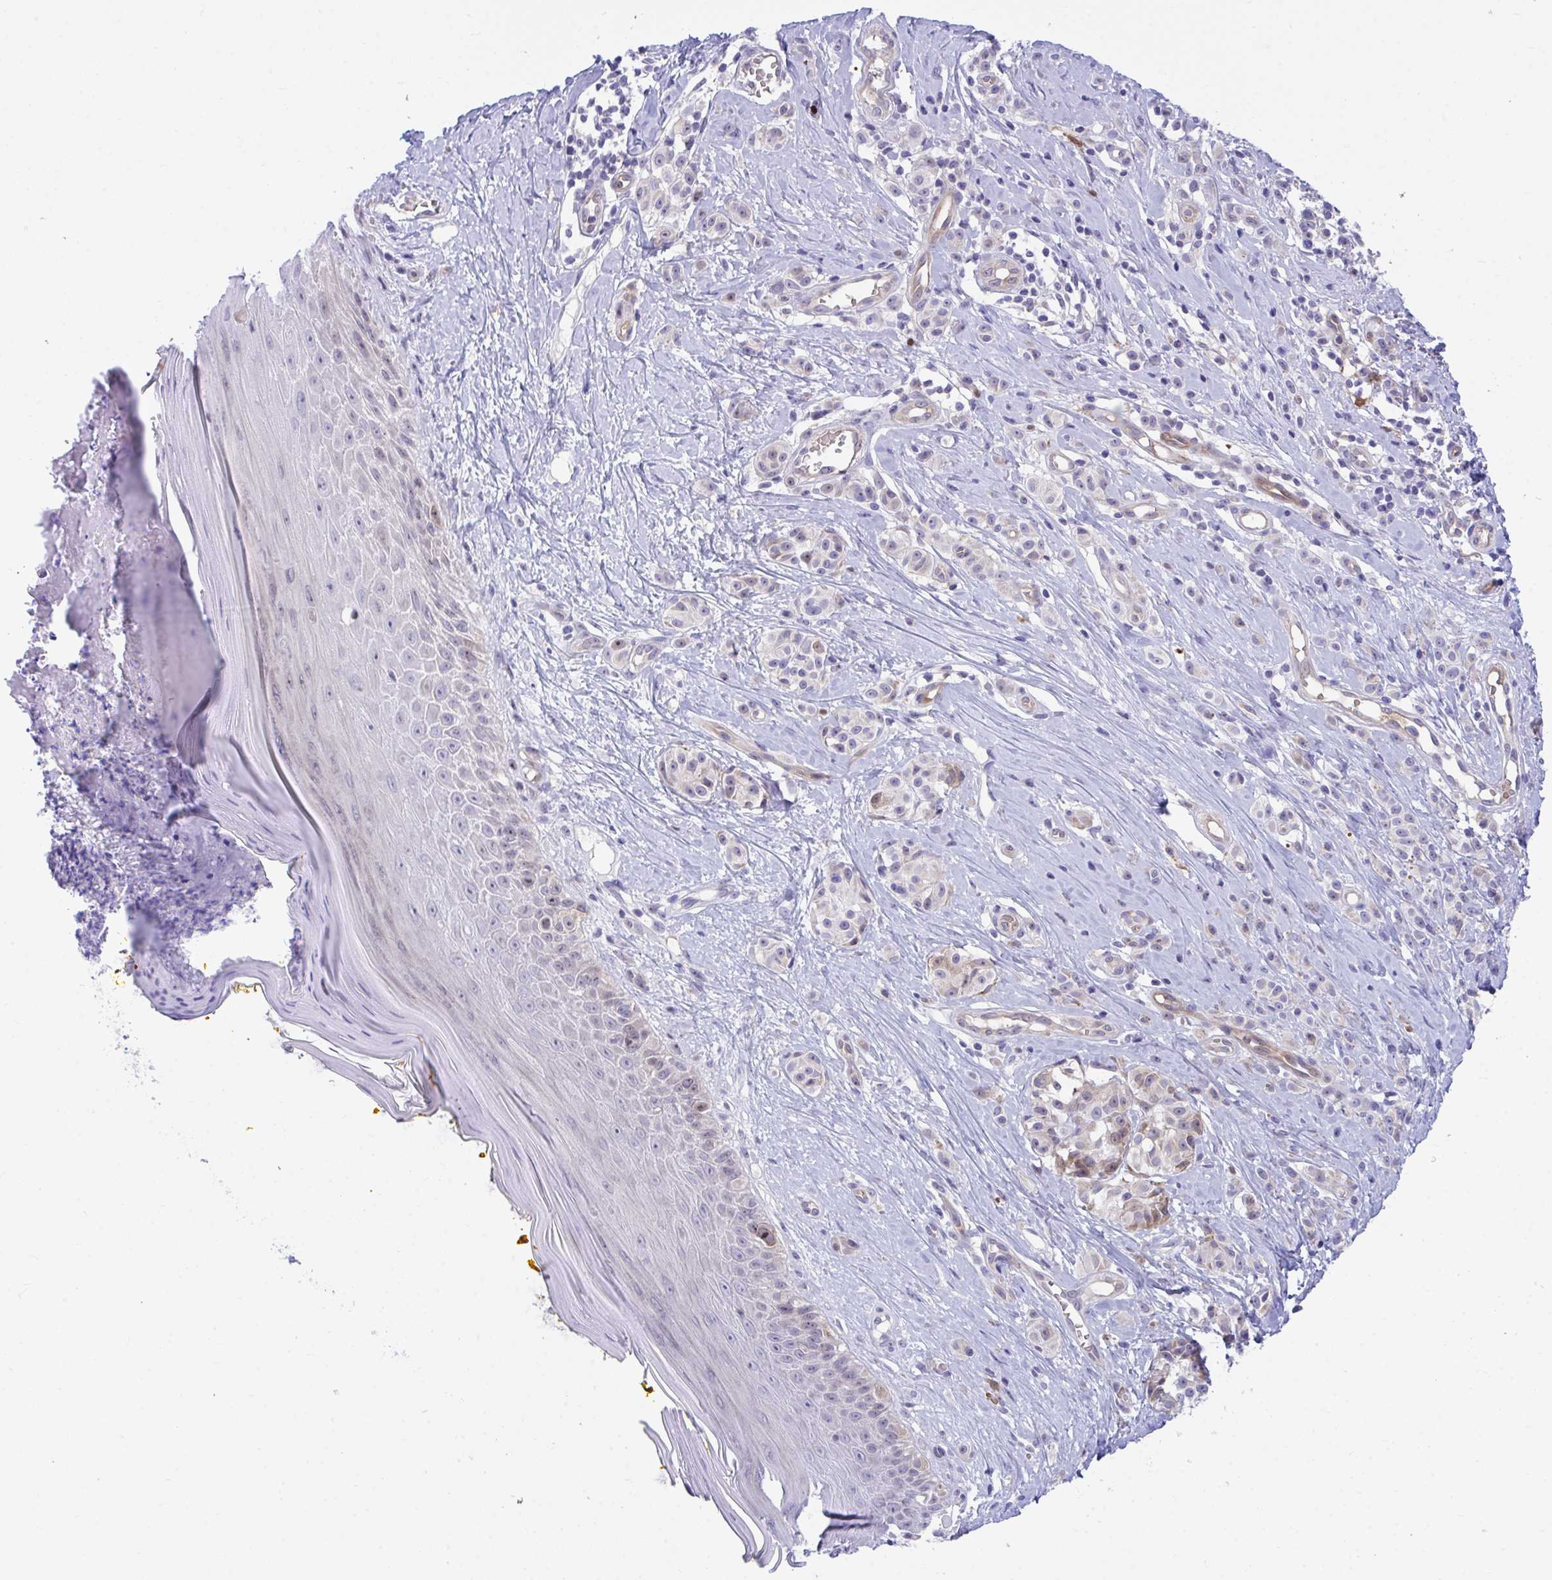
{"staining": {"intensity": "weak", "quantity": "<25%", "location": "cytoplasmic/membranous,nuclear"}, "tissue": "melanoma", "cell_type": "Tumor cells", "image_type": "cancer", "snomed": [{"axis": "morphology", "description": "Malignant melanoma, NOS"}, {"axis": "topography", "description": "Skin"}], "caption": "Immunohistochemistry (IHC) of human melanoma reveals no positivity in tumor cells.", "gene": "CENPQ", "patient": {"sex": "male", "age": 74}}